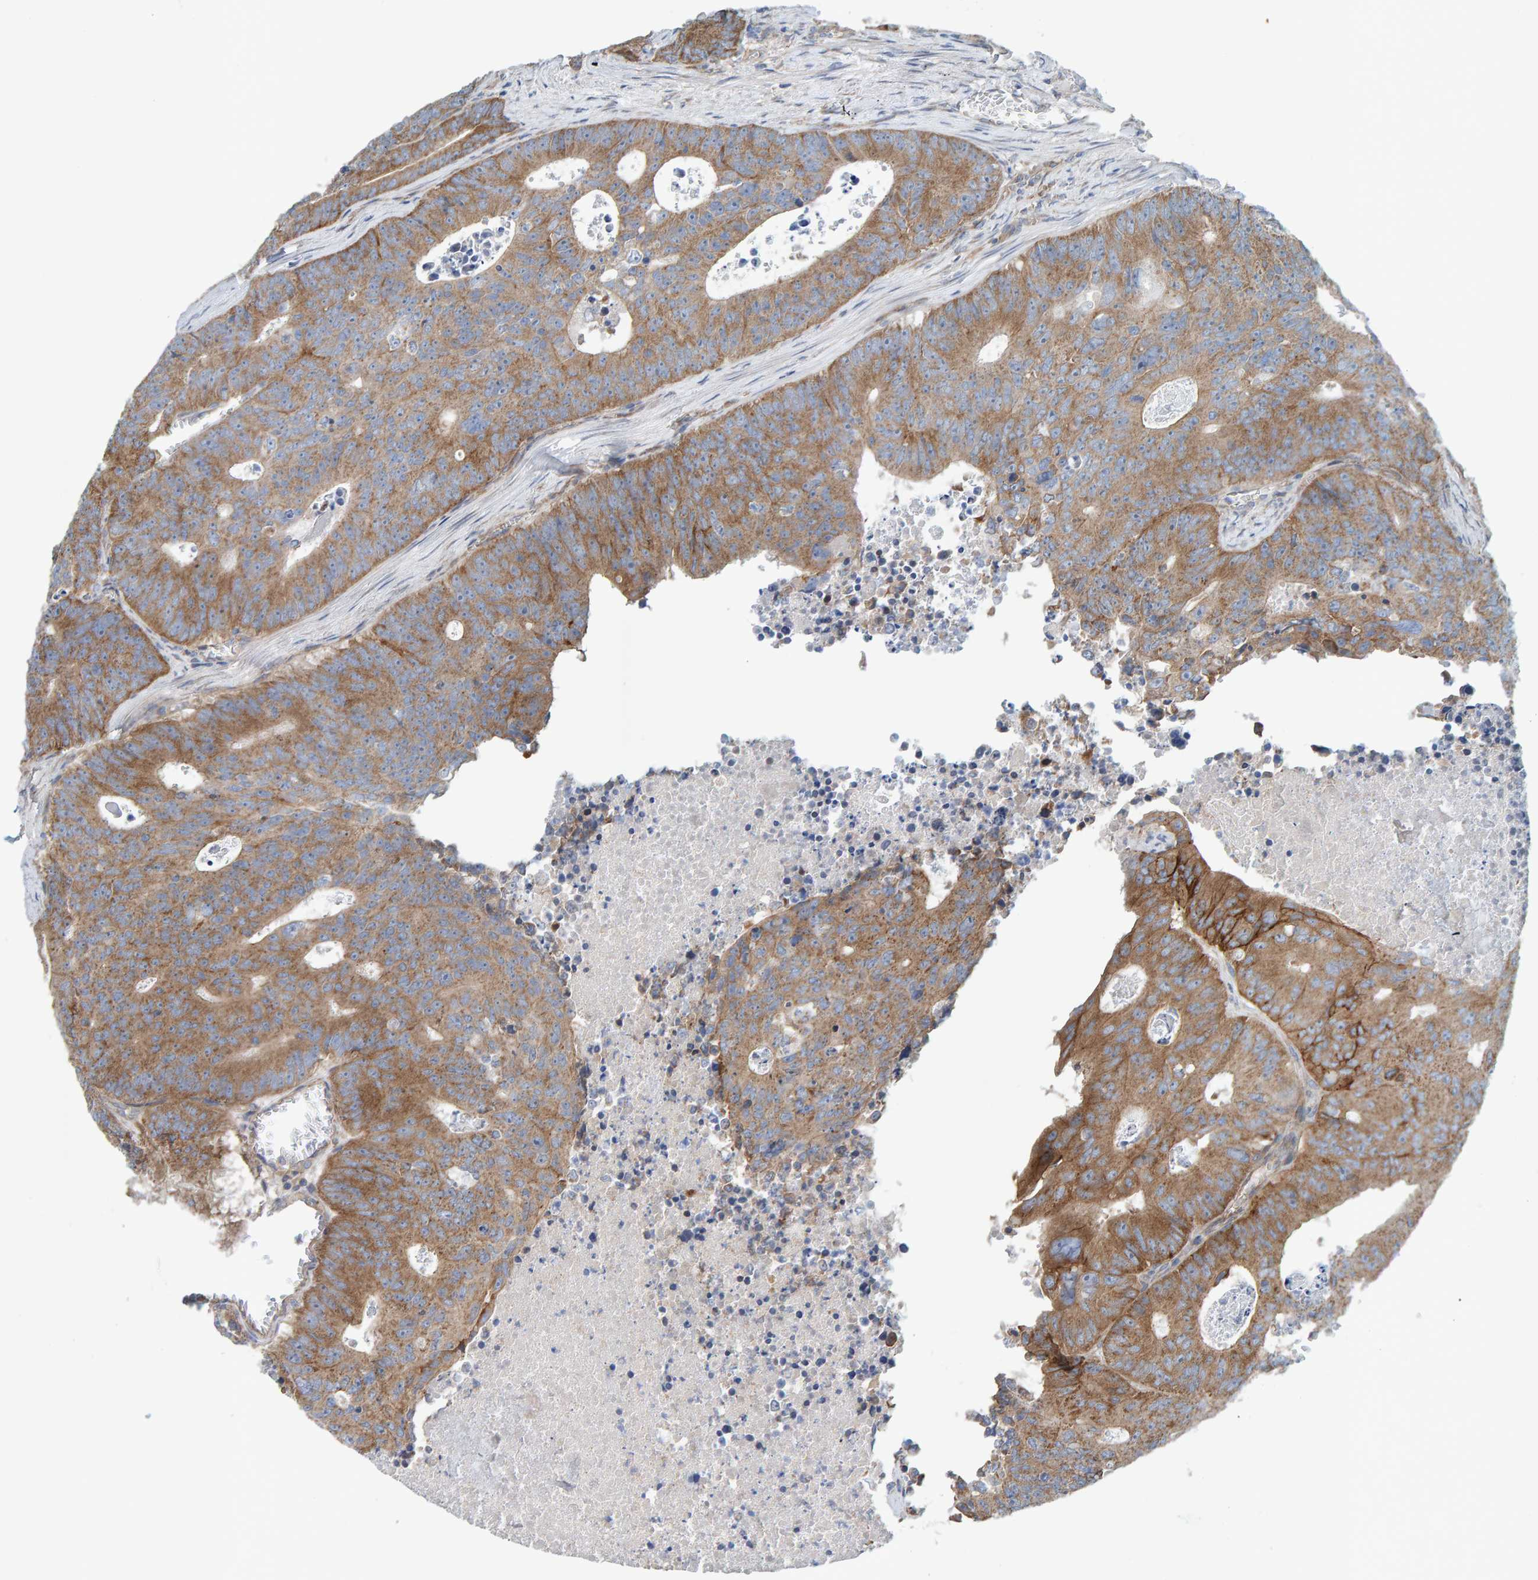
{"staining": {"intensity": "moderate", "quantity": ">75%", "location": "cytoplasmic/membranous"}, "tissue": "colorectal cancer", "cell_type": "Tumor cells", "image_type": "cancer", "snomed": [{"axis": "morphology", "description": "Adenocarcinoma, NOS"}, {"axis": "topography", "description": "Colon"}], "caption": "The photomicrograph exhibits a brown stain indicating the presence of a protein in the cytoplasmic/membranous of tumor cells in colorectal cancer. The protein is shown in brown color, while the nuclei are stained blue.", "gene": "RGP1", "patient": {"sex": "male", "age": 87}}